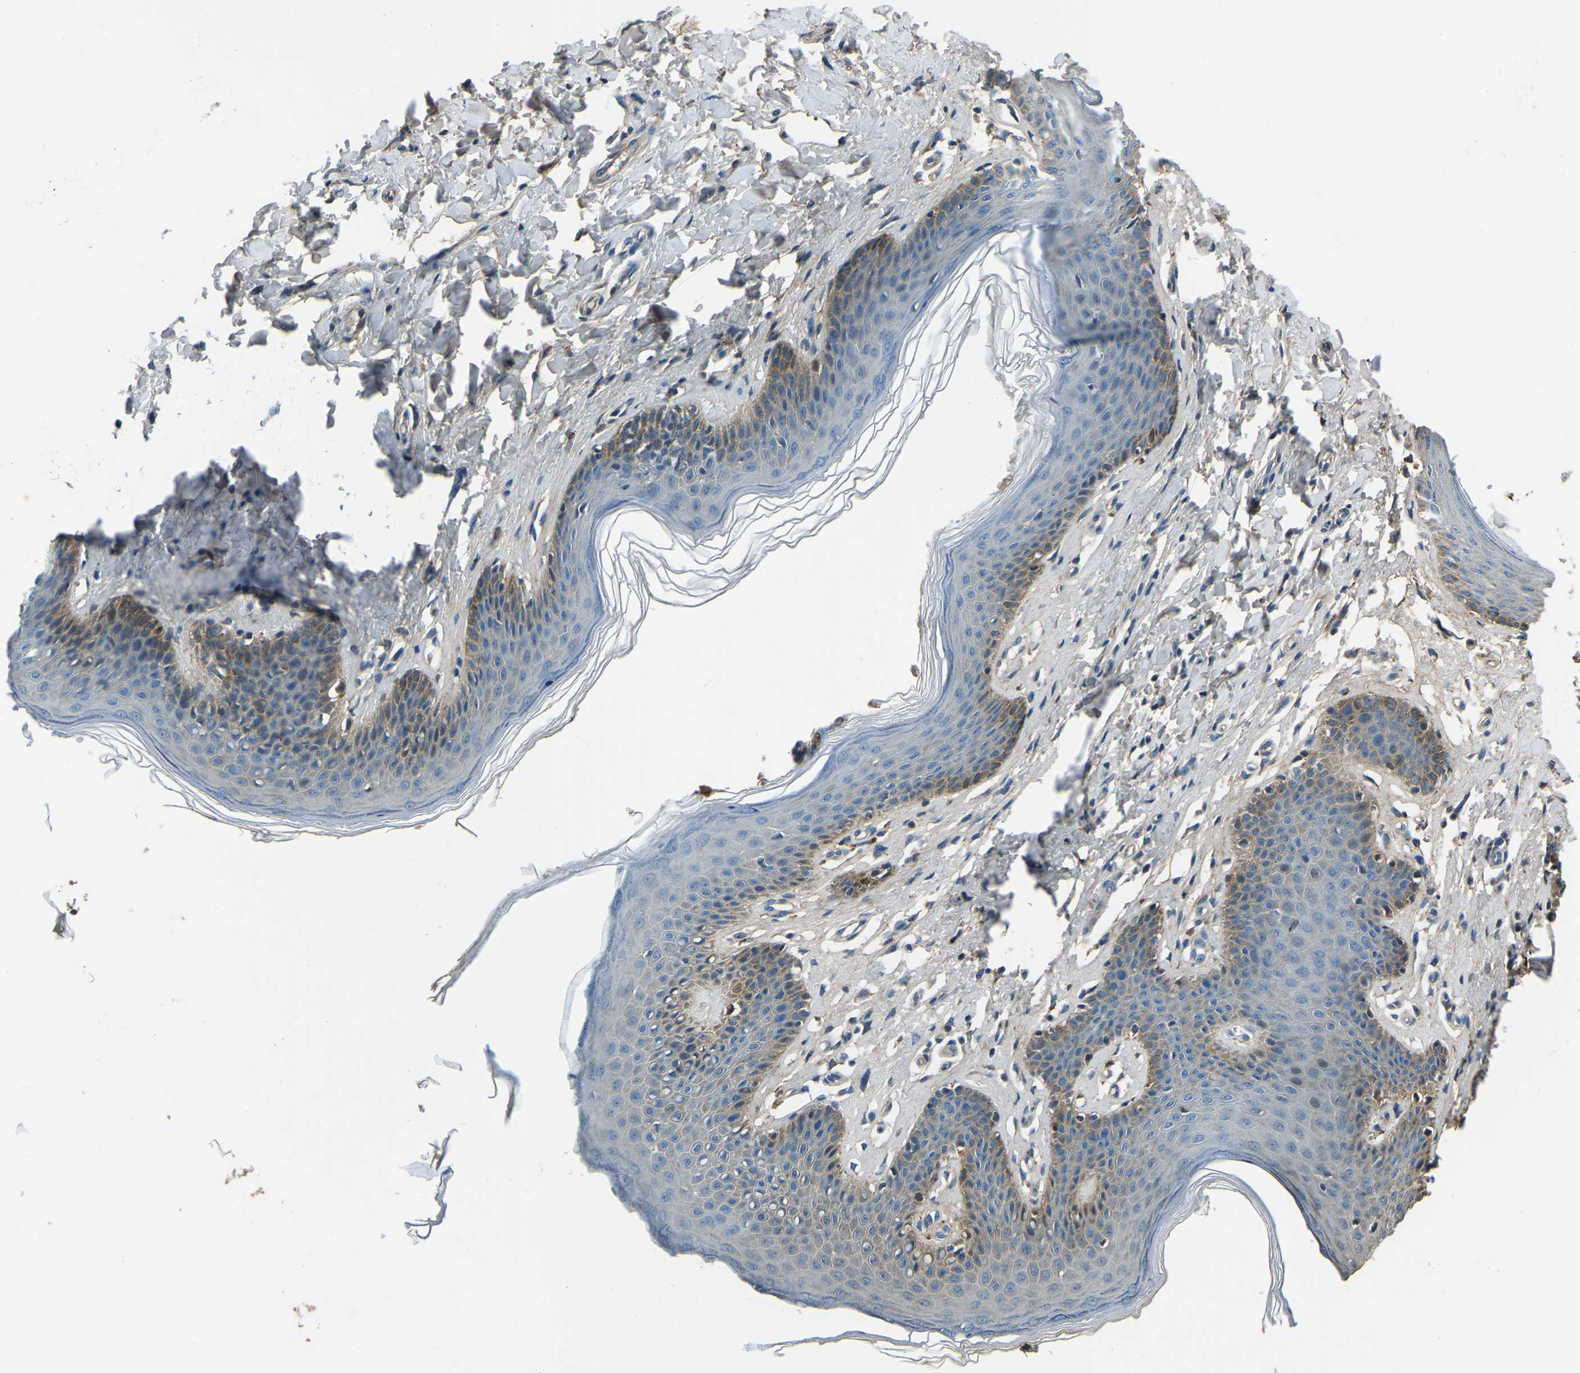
{"staining": {"intensity": "moderate", "quantity": "<25%", "location": "cytoplasmic/membranous"}, "tissue": "skin", "cell_type": "Epidermal cells", "image_type": "normal", "snomed": [{"axis": "morphology", "description": "Normal tissue, NOS"}, {"axis": "topography", "description": "Vulva"}], "caption": "Immunohistochemical staining of benign skin reveals moderate cytoplasmic/membranous protein staining in approximately <25% of epidermal cells. The staining was performed using DAB to visualize the protein expression in brown, while the nuclei were stained in blue with hematoxylin (Magnification: 20x).", "gene": "COL3A1", "patient": {"sex": "female", "age": 66}}